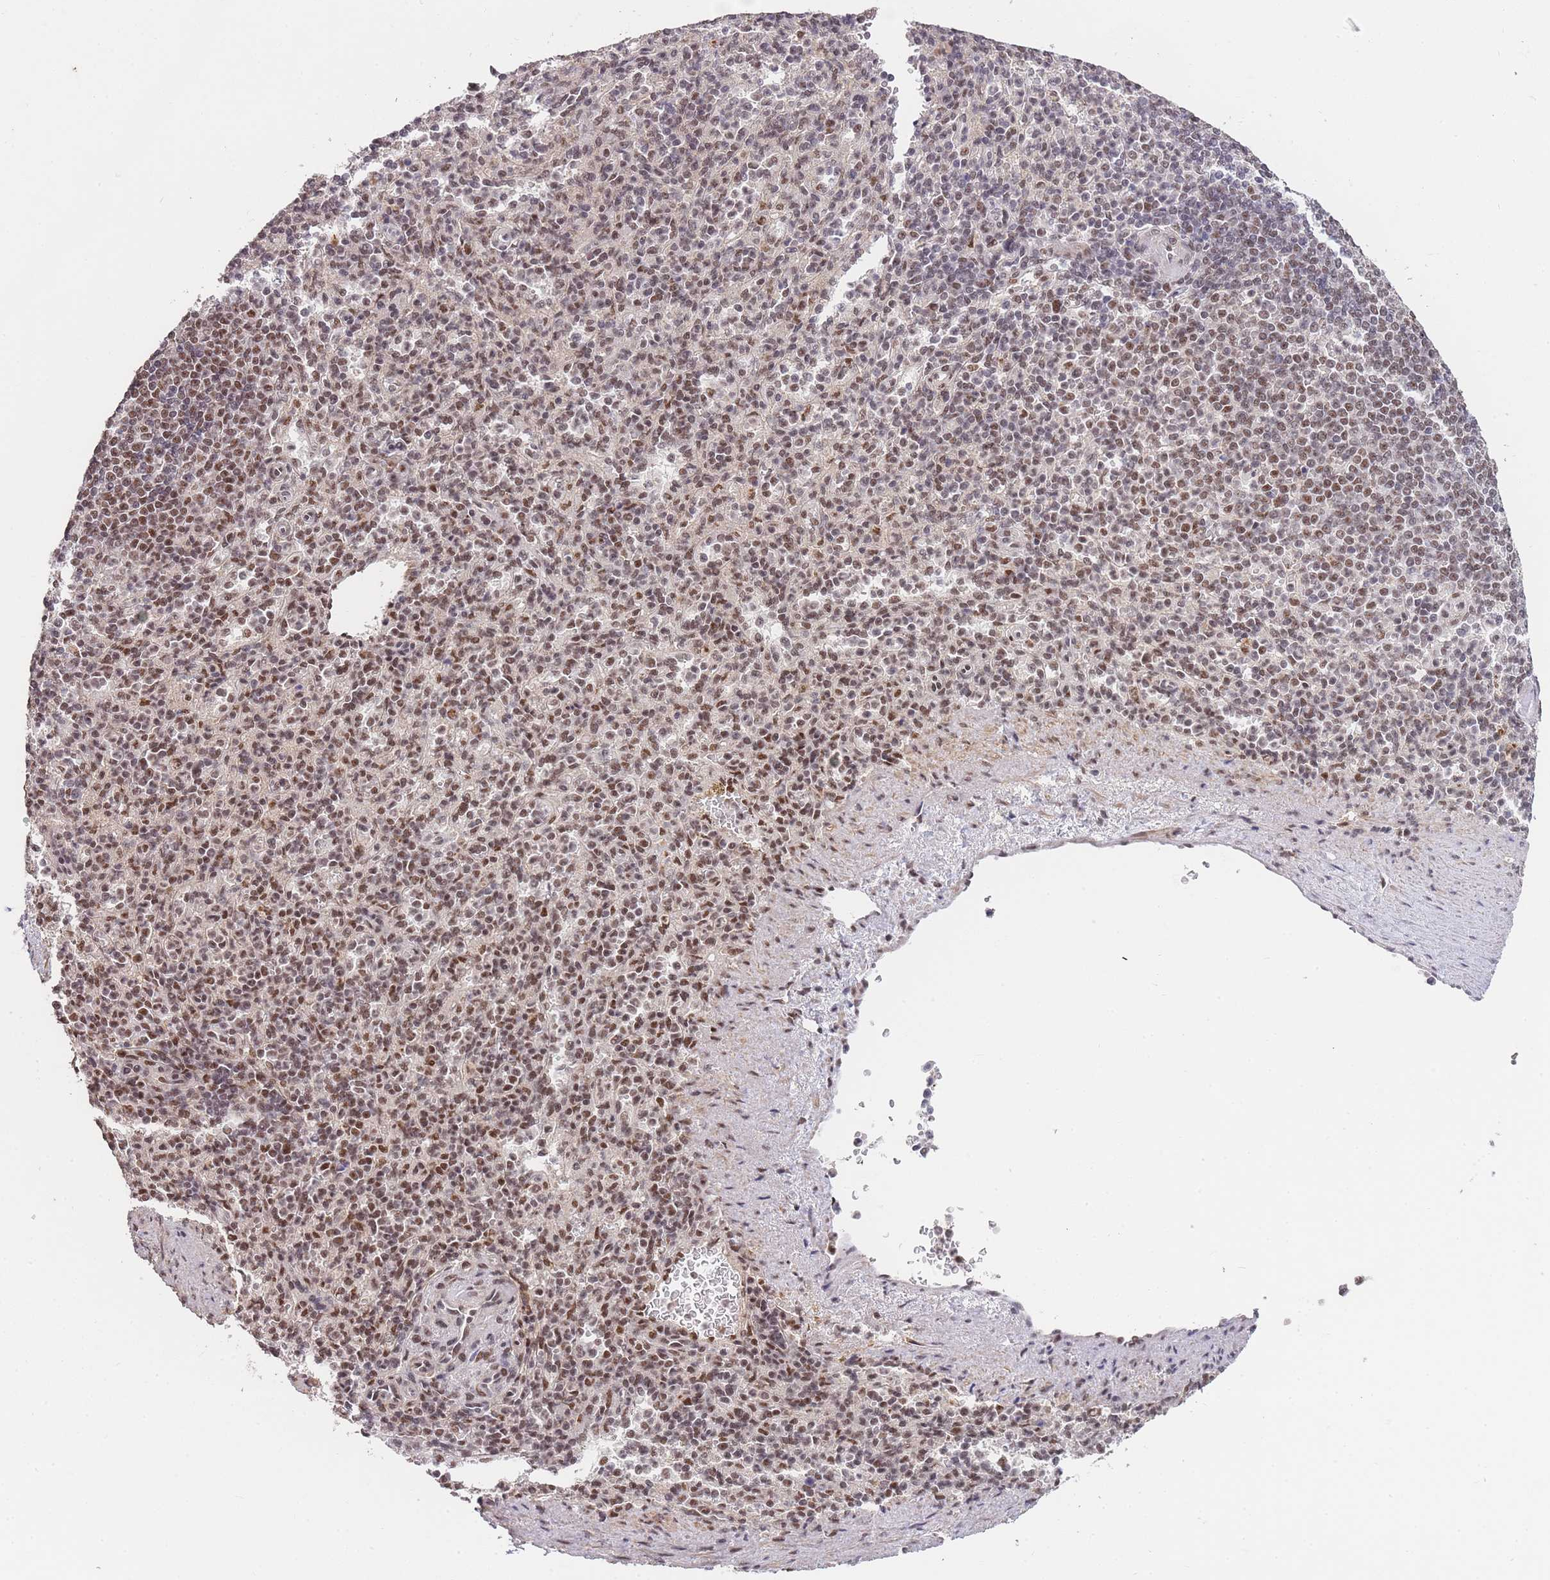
{"staining": {"intensity": "strong", "quantity": "25%-75%", "location": "nuclear"}, "tissue": "spleen", "cell_type": "Cells in red pulp", "image_type": "normal", "snomed": [{"axis": "morphology", "description": "Normal tissue, NOS"}, {"axis": "topography", "description": "Spleen"}], "caption": "Immunohistochemical staining of benign spleen displays high levels of strong nuclear expression in about 25%-75% of cells in red pulp.", "gene": "PRKDC", "patient": {"sex": "female", "age": 74}}